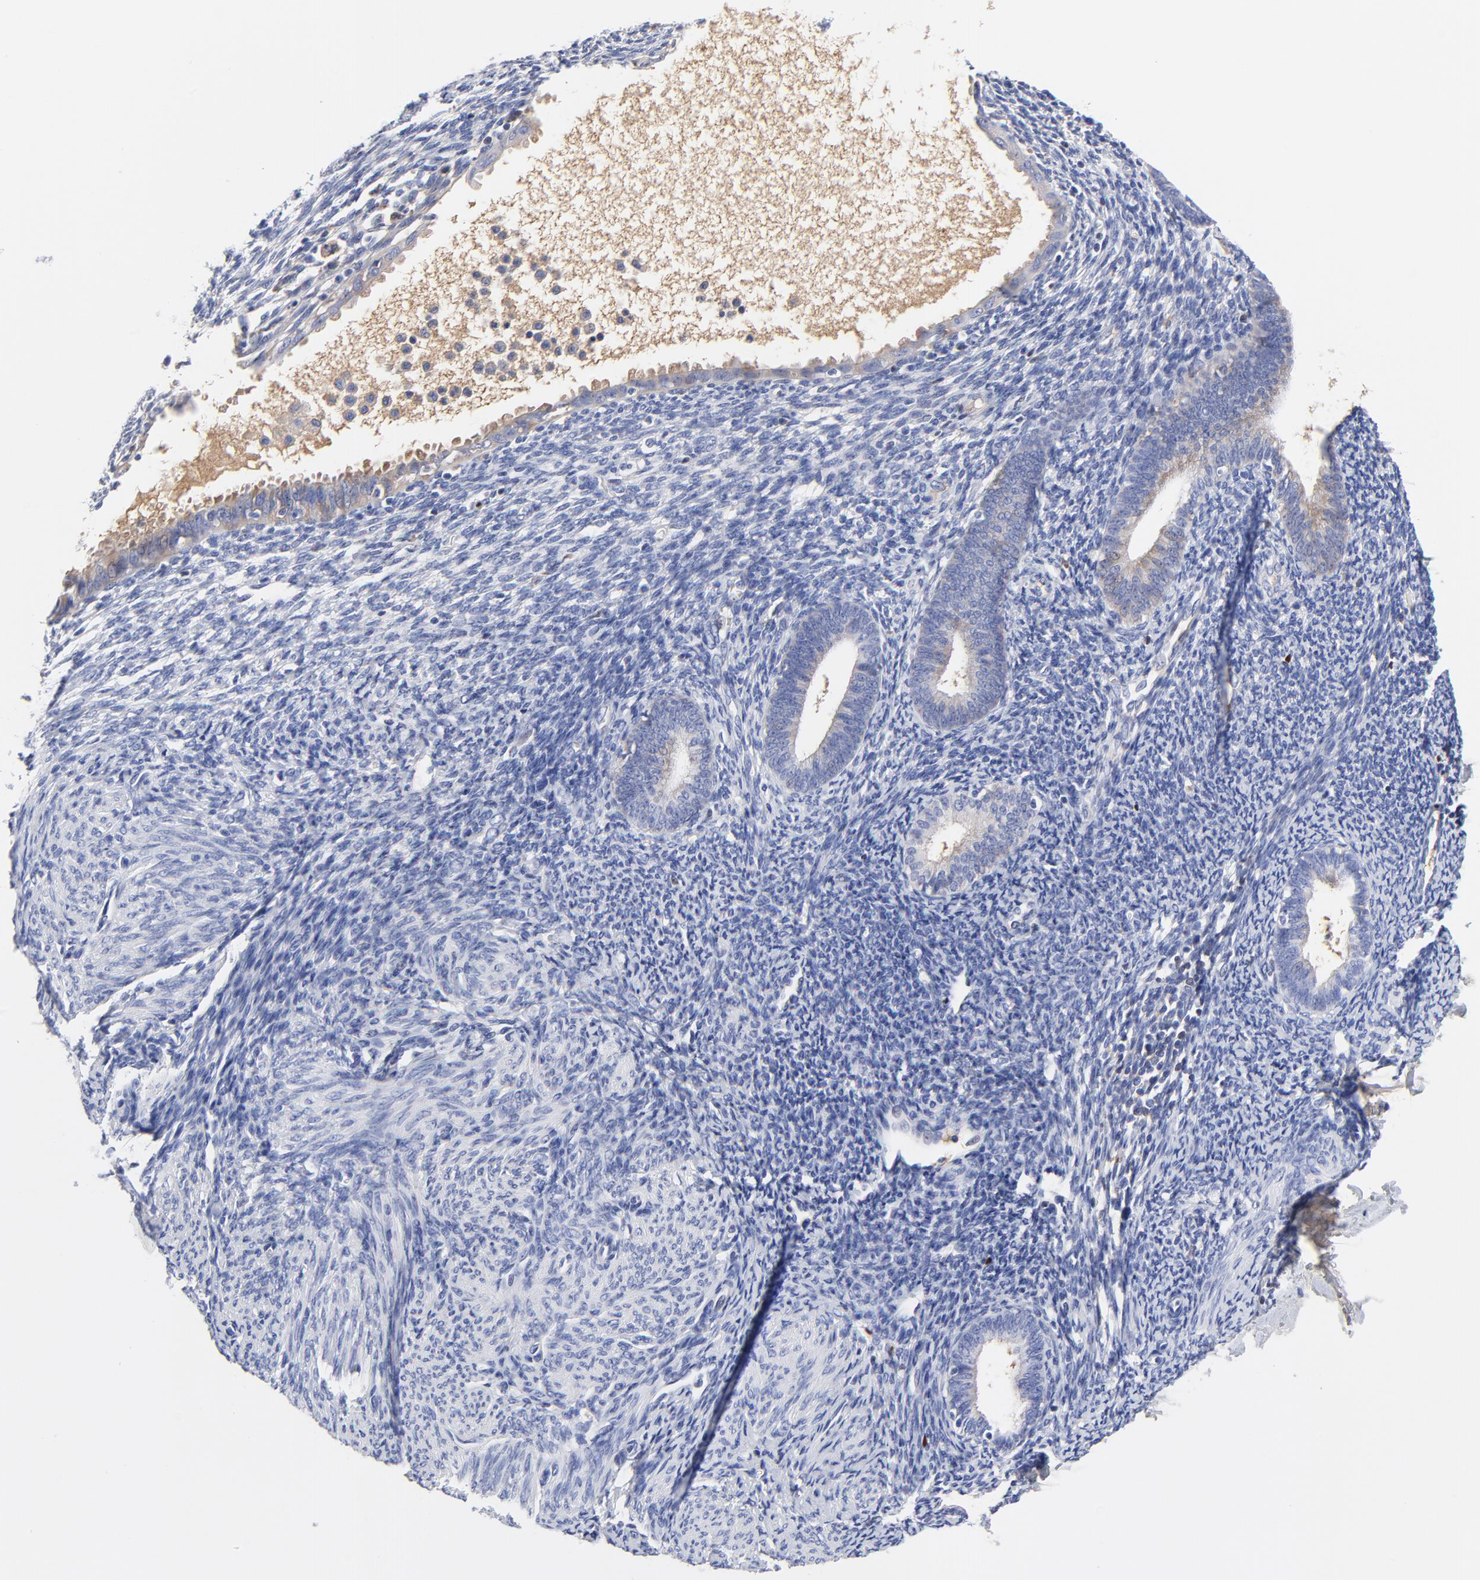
{"staining": {"intensity": "negative", "quantity": "none", "location": "none"}, "tissue": "endometrium", "cell_type": "Cells in endometrial stroma", "image_type": "normal", "snomed": [{"axis": "morphology", "description": "Normal tissue, NOS"}, {"axis": "topography", "description": "Smooth muscle"}, {"axis": "topography", "description": "Endometrium"}], "caption": "Cells in endometrial stroma are negative for brown protein staining in unremarkable endometrium. The staining is performed using DAB (3,3'-diaminobenzidine) brown chromogen with nuclei counter-stained in using hematoxylin.", "gene": "IGLV3", "patient": {"sex": "female", "age": 57}}